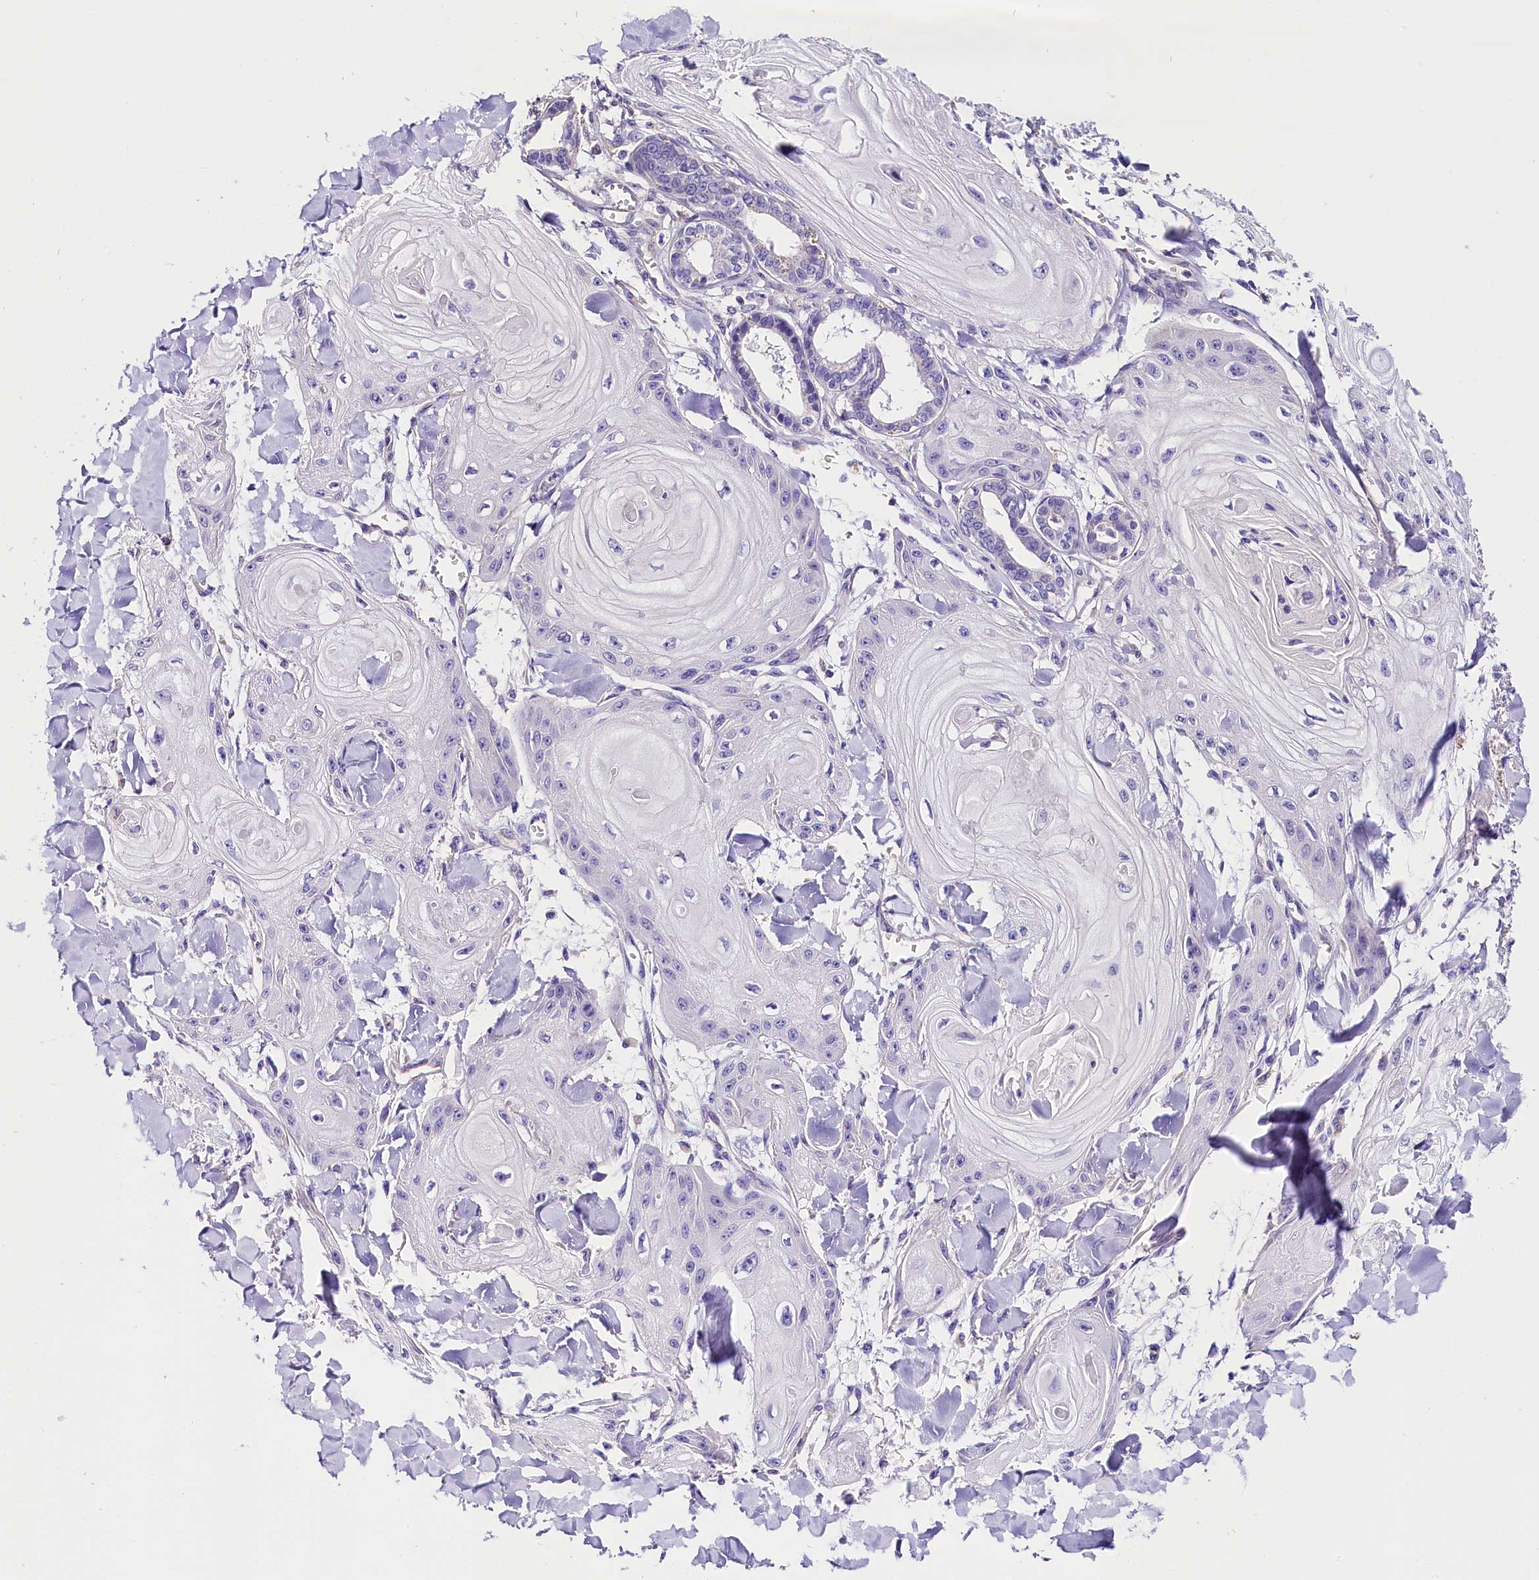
{"staining": {"intensity": "negative", "quantity": "none", "location": "none"}, "tissue": "skin cancer", "cell_type": "Tumor cells", "image_type": "cancer", "snomed": [{"axis": "morphology", "description": "Squamous cell carcinoma, NOS"}, {"axis": "topography", "description": "Skin"}], "caption": "A high-resolution histopathology image shows immunohistochemistry (IHC) staining of skin squamous cell carcinoma, which reveals no significant expression in tumor cells. (DAB (3,3'-diaminobenzidine) IHC with hematoxylin counter stain).", "gene": "ACAA2", "patient": {"sex": "male", "age": 74}}